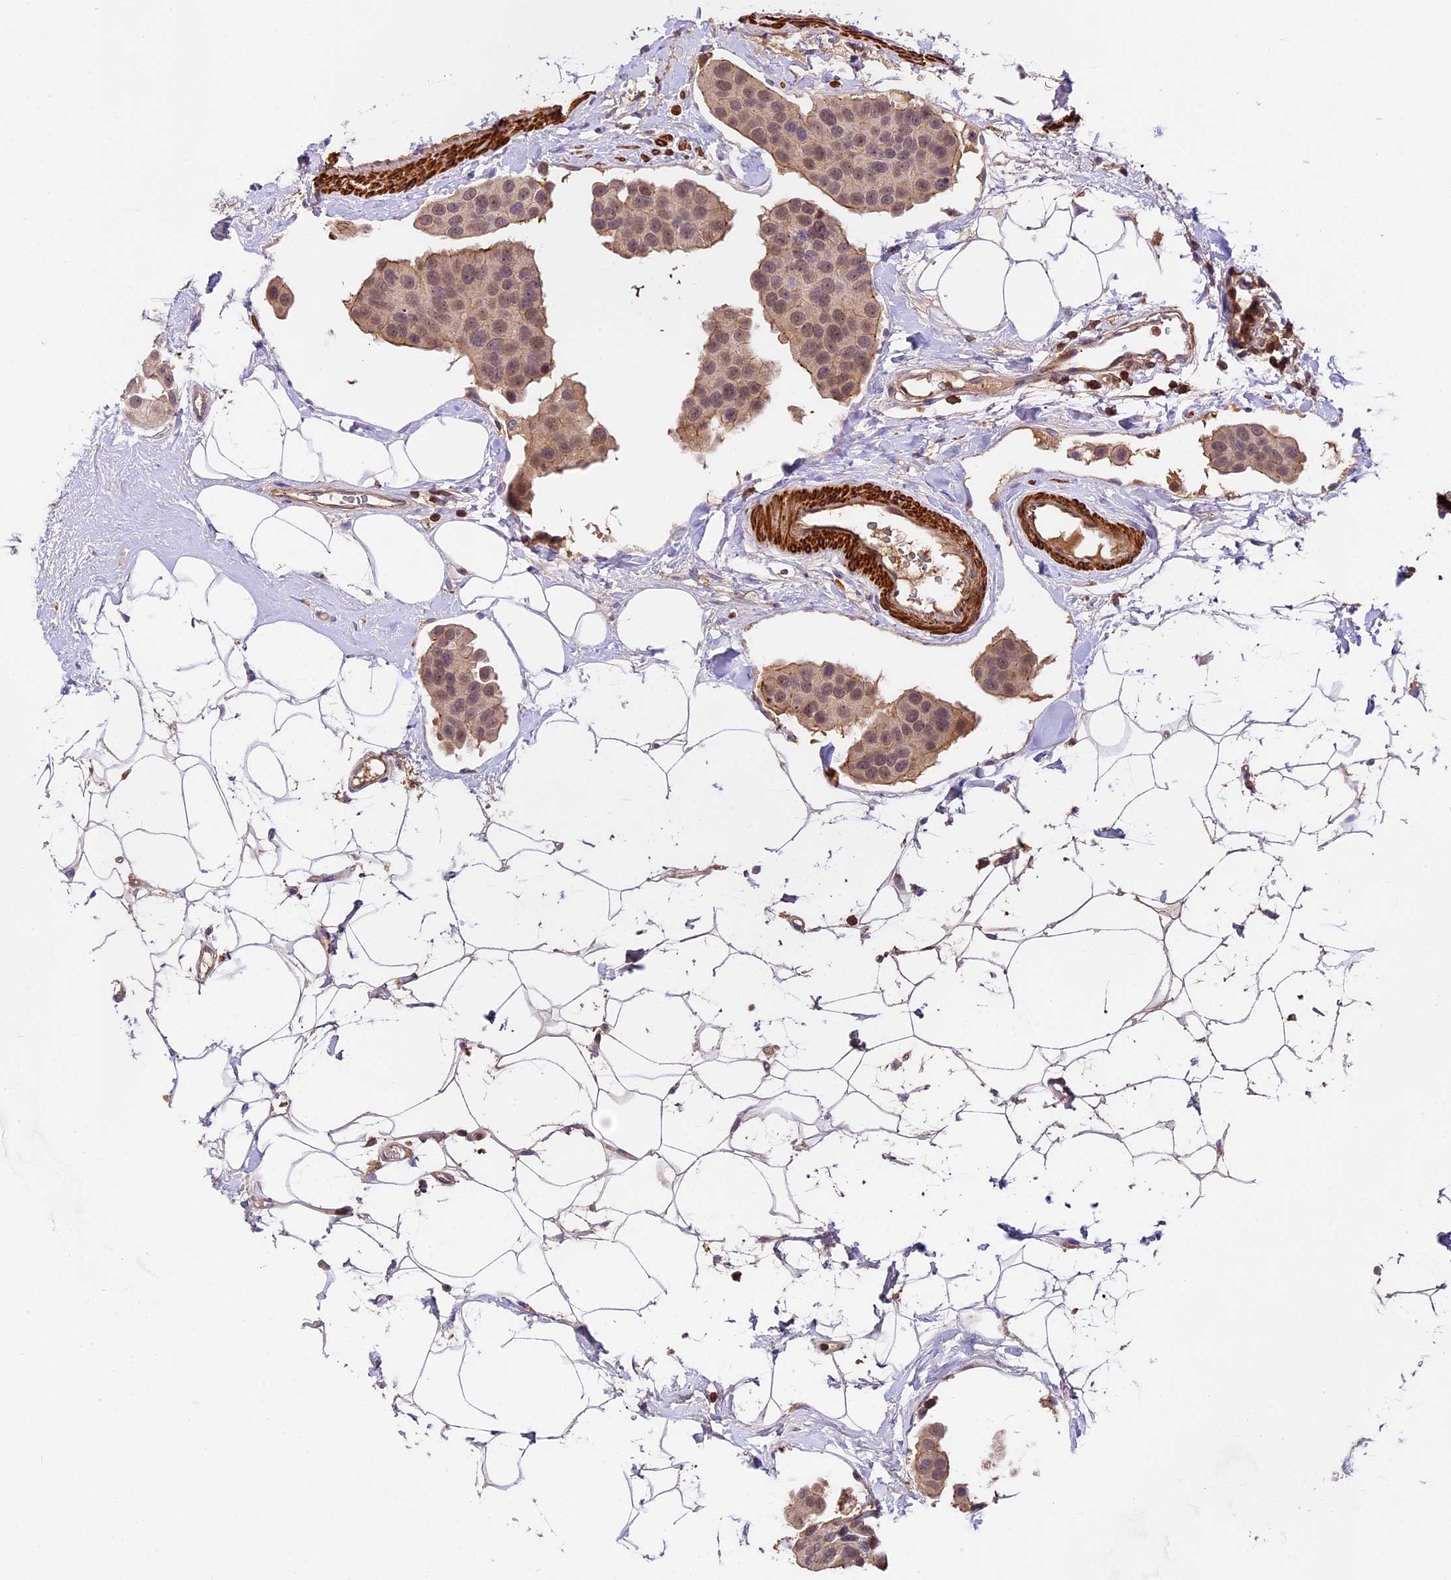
{"staining": {"intensity": "moderate", "quantity": ">75%", "location": "nuclear"}, "tissue": "breast cancer", "cell_type": "Tumor cells", "image_type": "cancer", "snomed": [{"axis": "morphology", "description": "Normal tissue, NOS"}, {"axis": "morphology", "description": "Duct carcinoma"}, {"axis": "topography", "description": "Breast"}], "caption": "A high-resolution photomicrograph shows immunohistochemistry (IHC) staining of breast invasive ductal carcinoma, which displays moderate nuclear expression in approximately >75% of tumor cells.", "gene": "TBC1D1", "patient": {"sex": "female", "age": 39}}